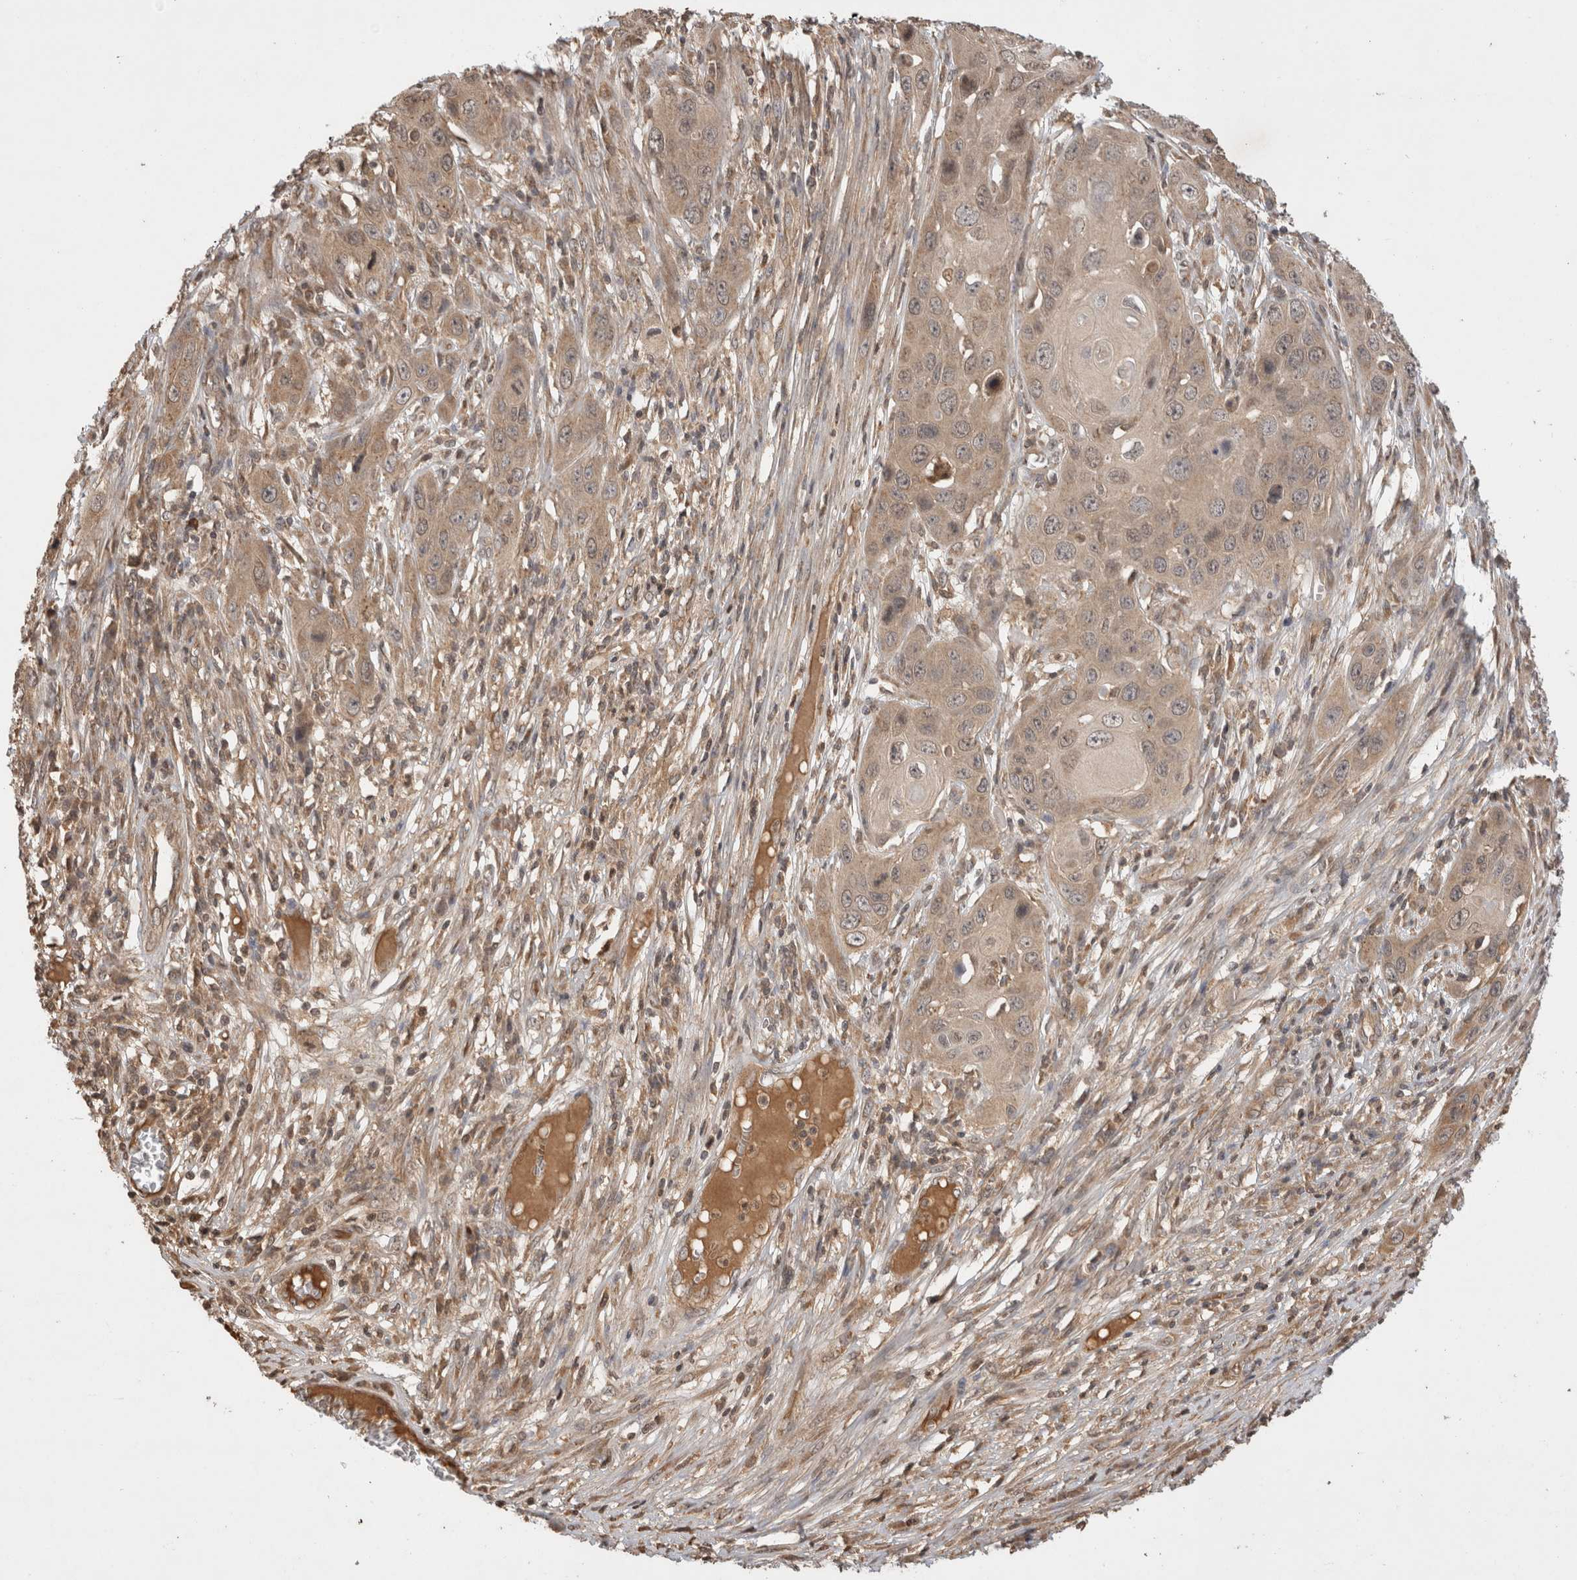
{"staining": {"intensity": "weak", "quantity": ">75%", "location": "cytoplasmic/membranous"}, "tissue": "skin cancer", "cell_type": "Tumor cells", "image_type": "cancer", "snomed": [{"axis": "morphology", "description": "Squamous cell carcinoma, NOS"}, {"axis": "topography", "description": "Skin"}], "caption": "Immunohistochemistry (DAB (3,3'-diaminobenzidine)) staining of skin squamous cell carcinoma reveals weak cytoplasmic/membranous protein expression in approximately >75% of tumor cells.", "gene": "PRMT3", "patient": {"sex": "male", "age": 55}}